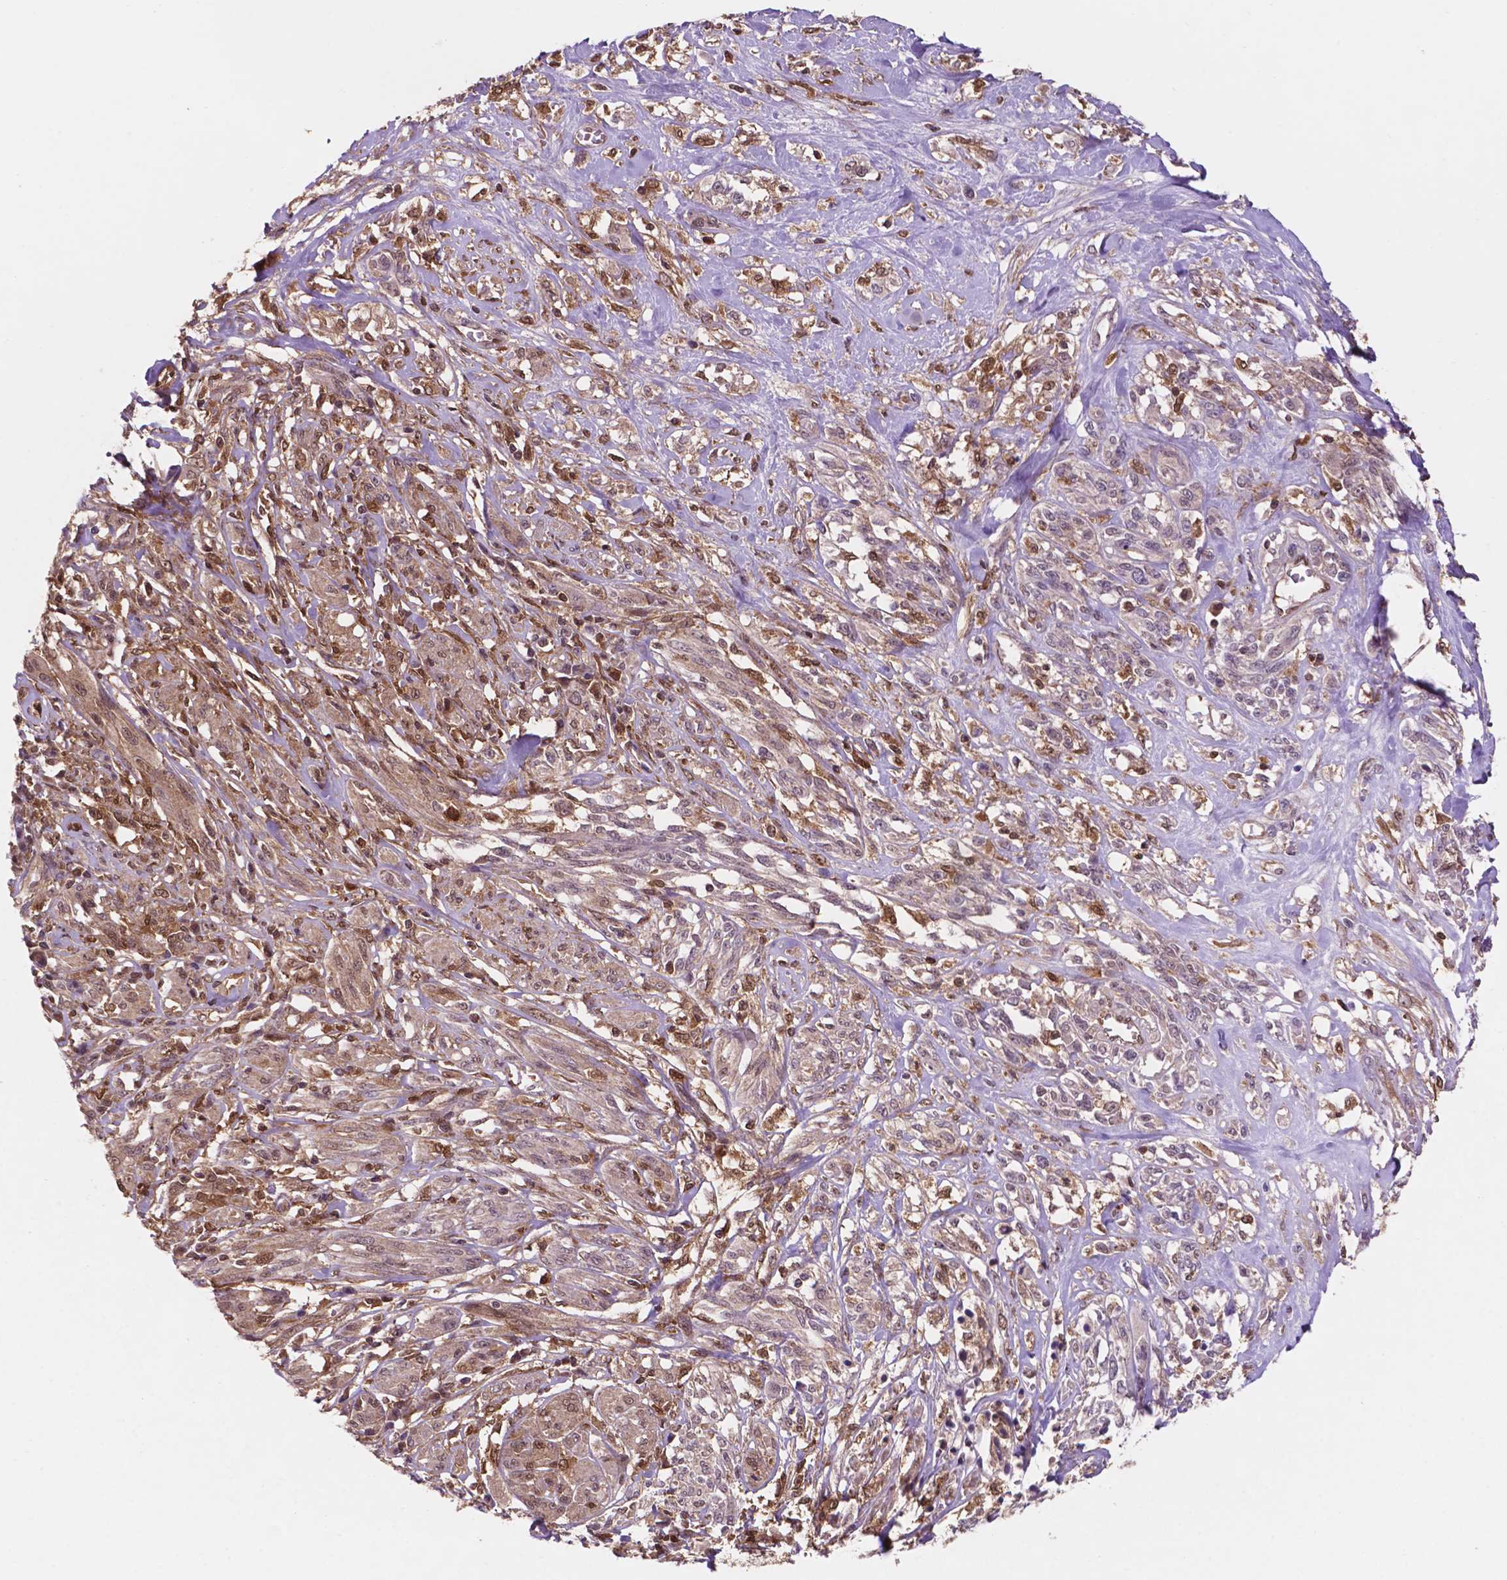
{"staining": {"intensity": "weak", "quantity": "25%-75%", "location": "cytoplasmic/membranous,nuclear"}, "tissue": "melanoma", "cell_type": "Tumor cells", "image_type": "cancer", "snomed": [{"axis": "morphology", "description": "Malignant melanoma, NOS"}, {"axis": "topography", "description": "Skin"}], "caption": "Protein analysis of melanoma tissue displays weak cytoplasmic/membranous and nuclear expression in approximately 25%-75% of tumor cells. The protein is shown in brown color, while the nuclei are stained blue.", "gene": "UBE2L6", "patient": {"sex": "female", "age": 91}}